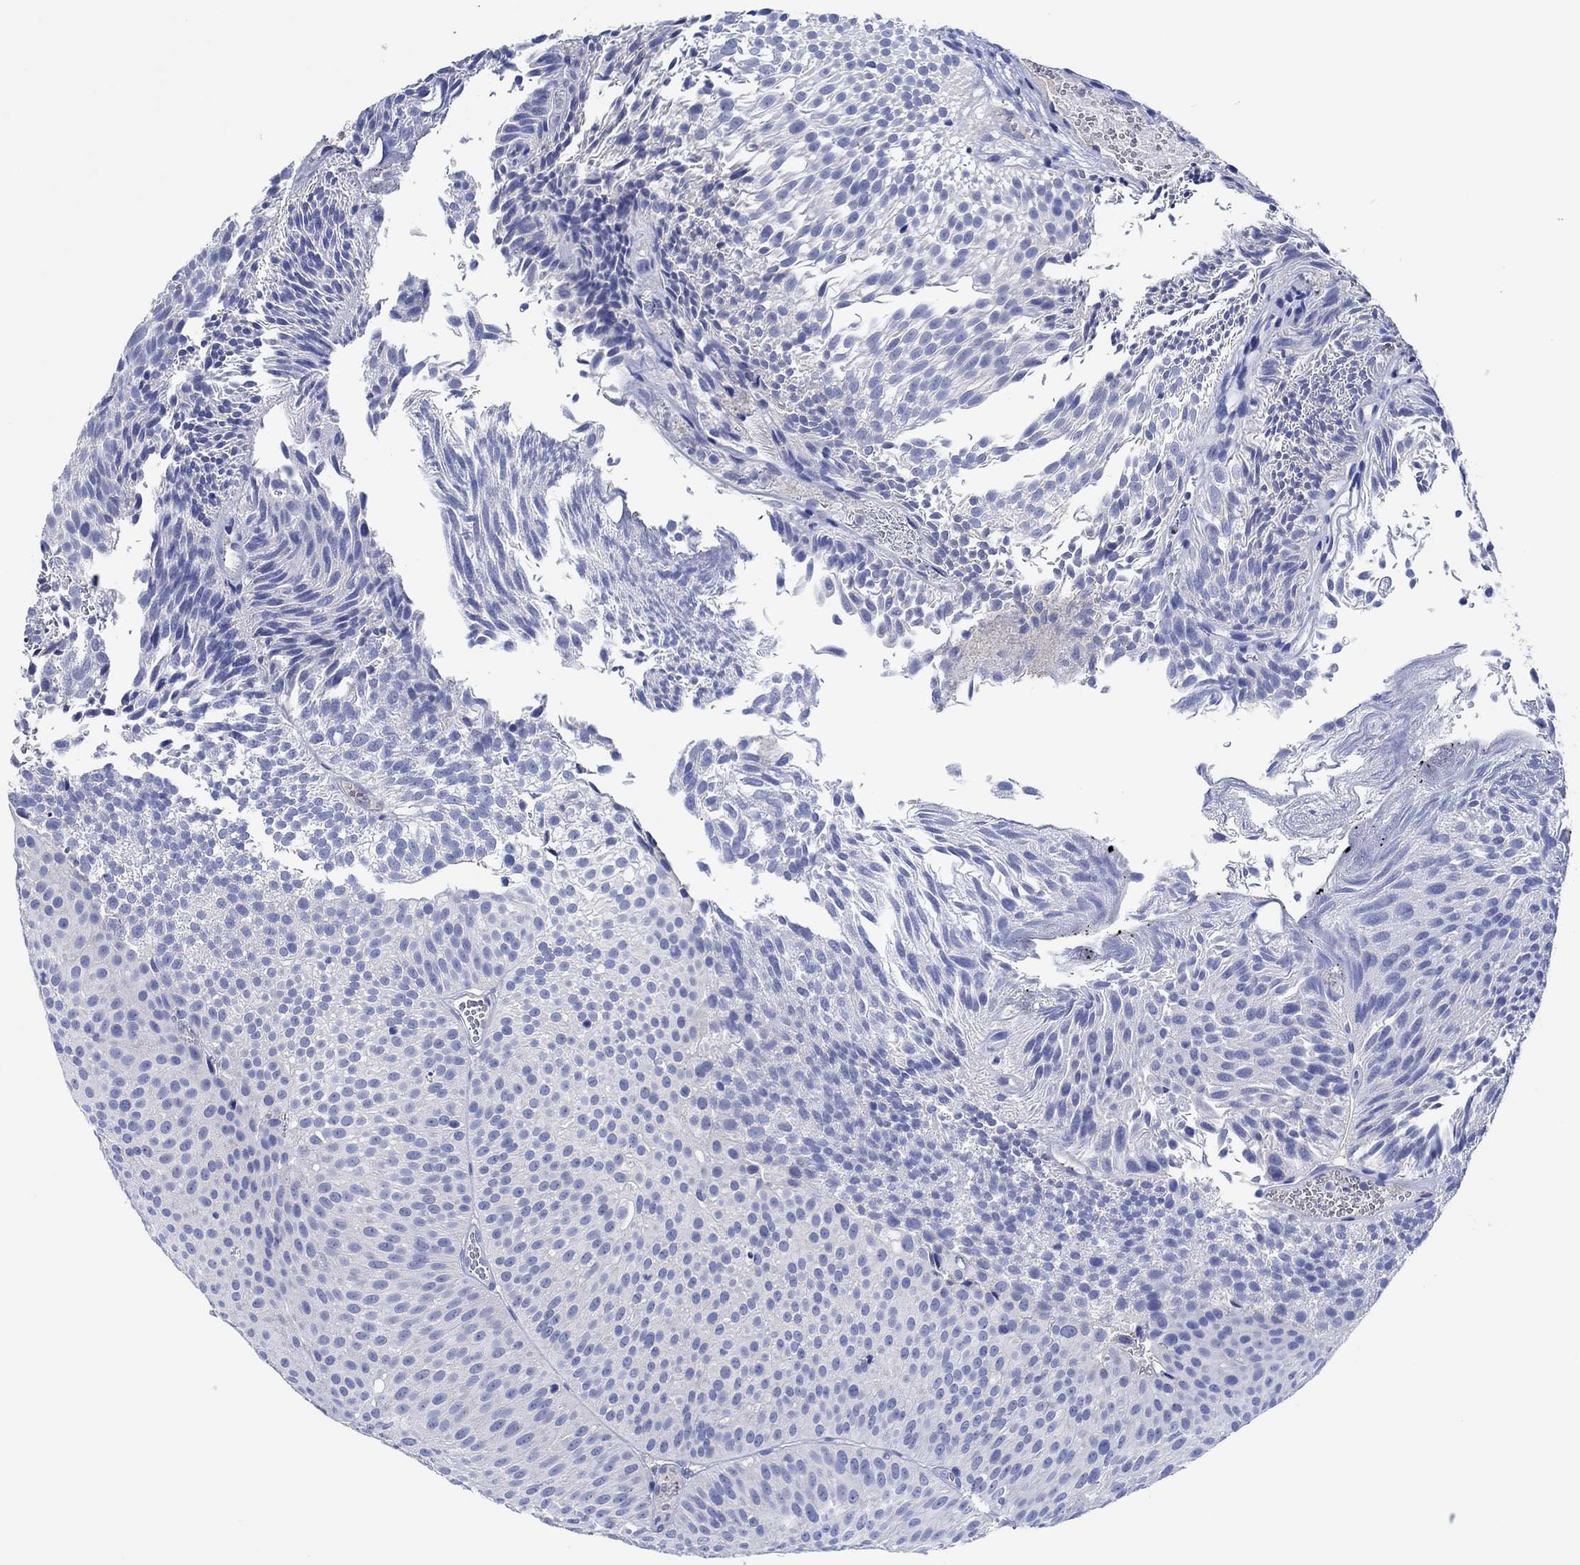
{"staining": {"intensity": "negative", "quantity": "none", "location": "none"}, "tissue": "urothelial cancer", "cell_type": "Tumor cells", "image_type": "cancer", "snomed": [{"axis": "morphology", "description": "Urothelial carcinoma, Low grade"}, {"axis": "topography", "description": "Urinary bladder"}], "caption": "An image of urothelial carcinoma (low-grade) stained for a protein reveals no brown staining in tumor cells.", "gene": "CPNE6", "patient": {"sex": "male", "age": 65}}